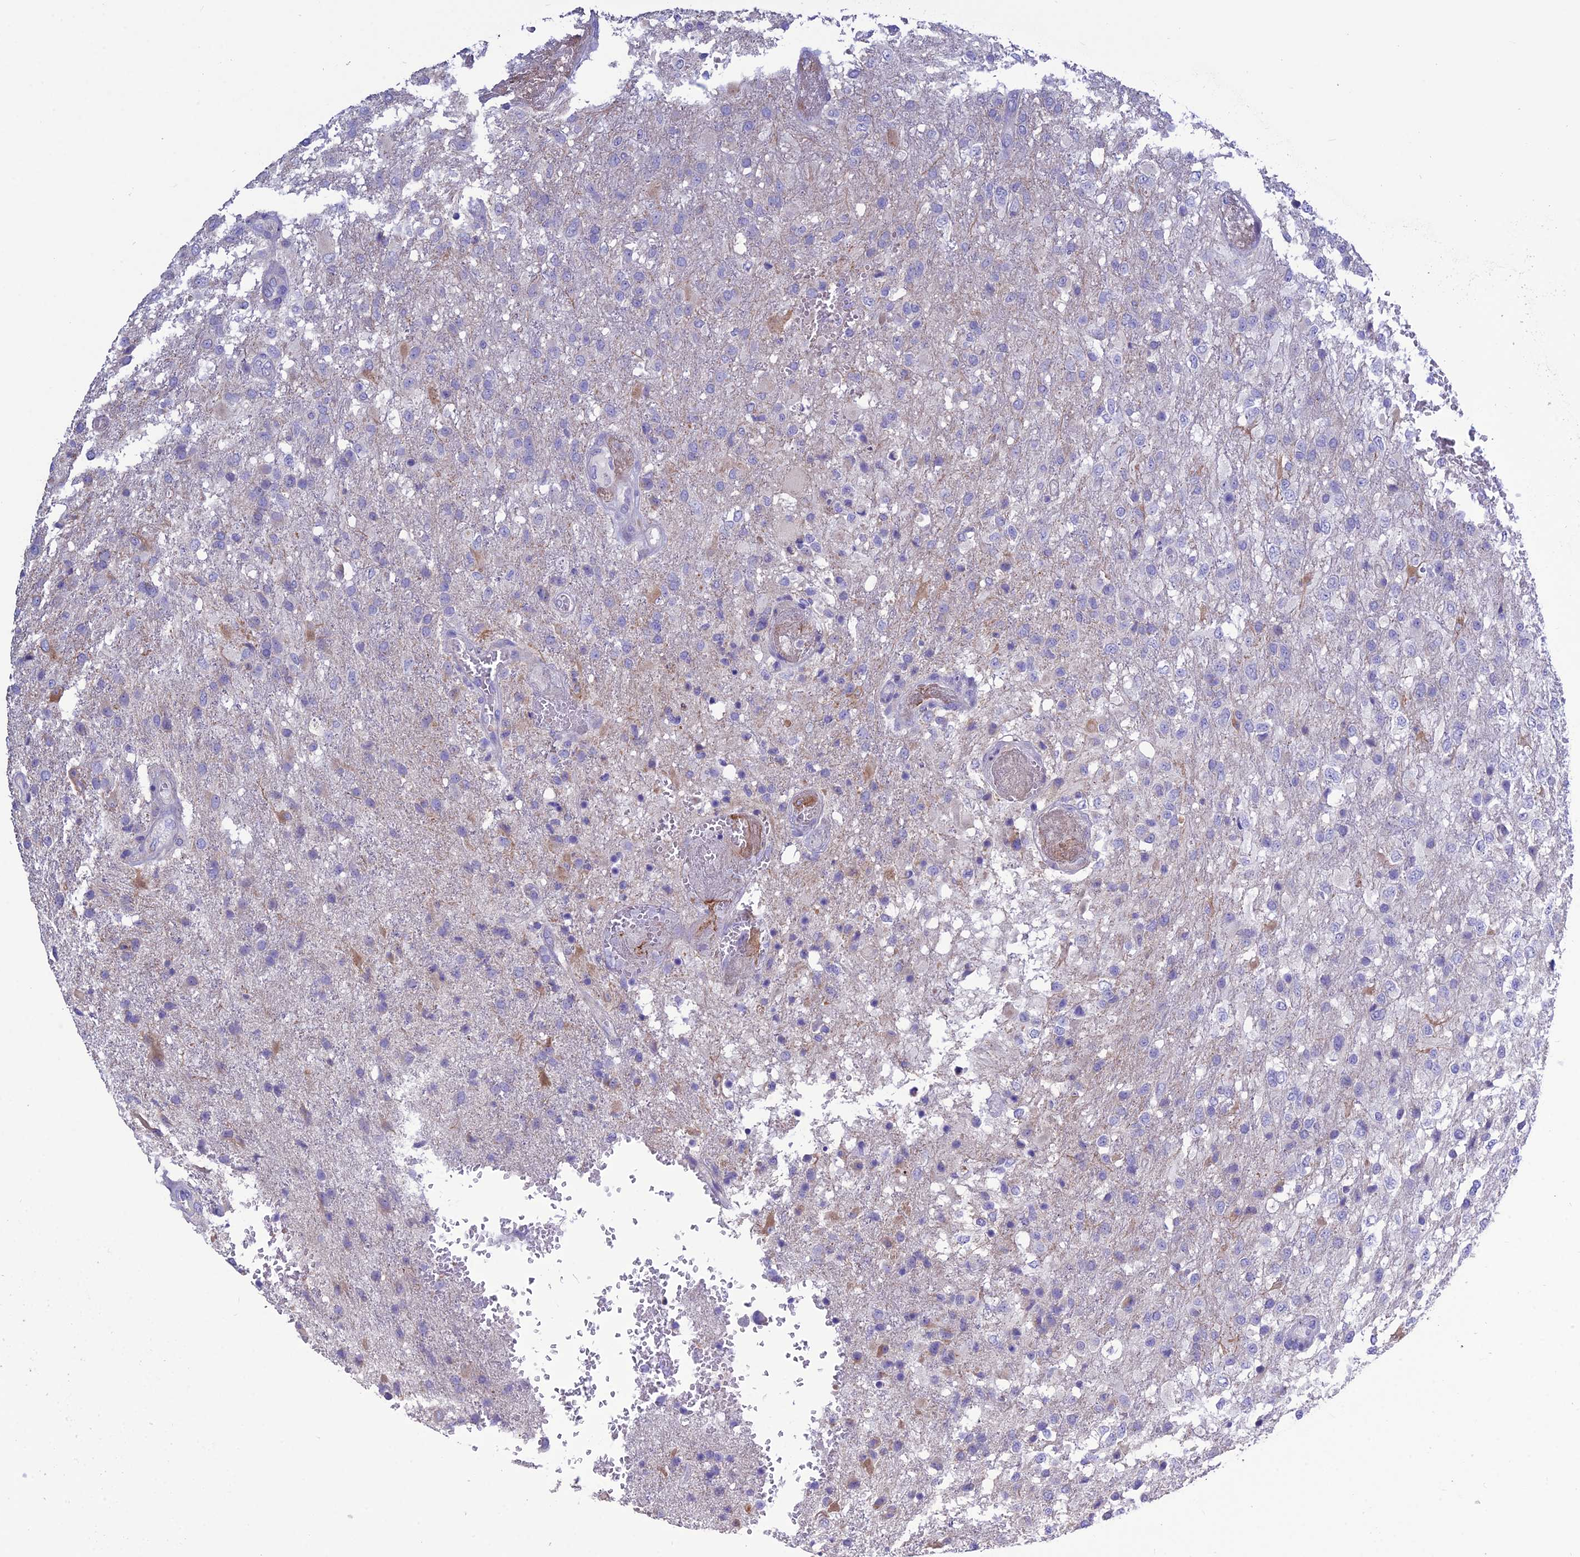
{"staining": {"intensity": "negative", "quantity": "none", "location": "none"}, "tissue": "glioma", "cell_type": "Tumor cells", "image_type": "cancer", "snomed": [{"axis": "morphology", "description": "Glioma, malignant, High grade"}, {"axis": "topography", "description": "Brain"}], "caption": "A high-resolution histopathology image shows immunohistochemistry (IHC) staining of high-grade glioma (malignant), which reveals no significant positivity in tumor cells.", "gene": "BHMT2", "patient": {"sex": "female", "age": 74}}